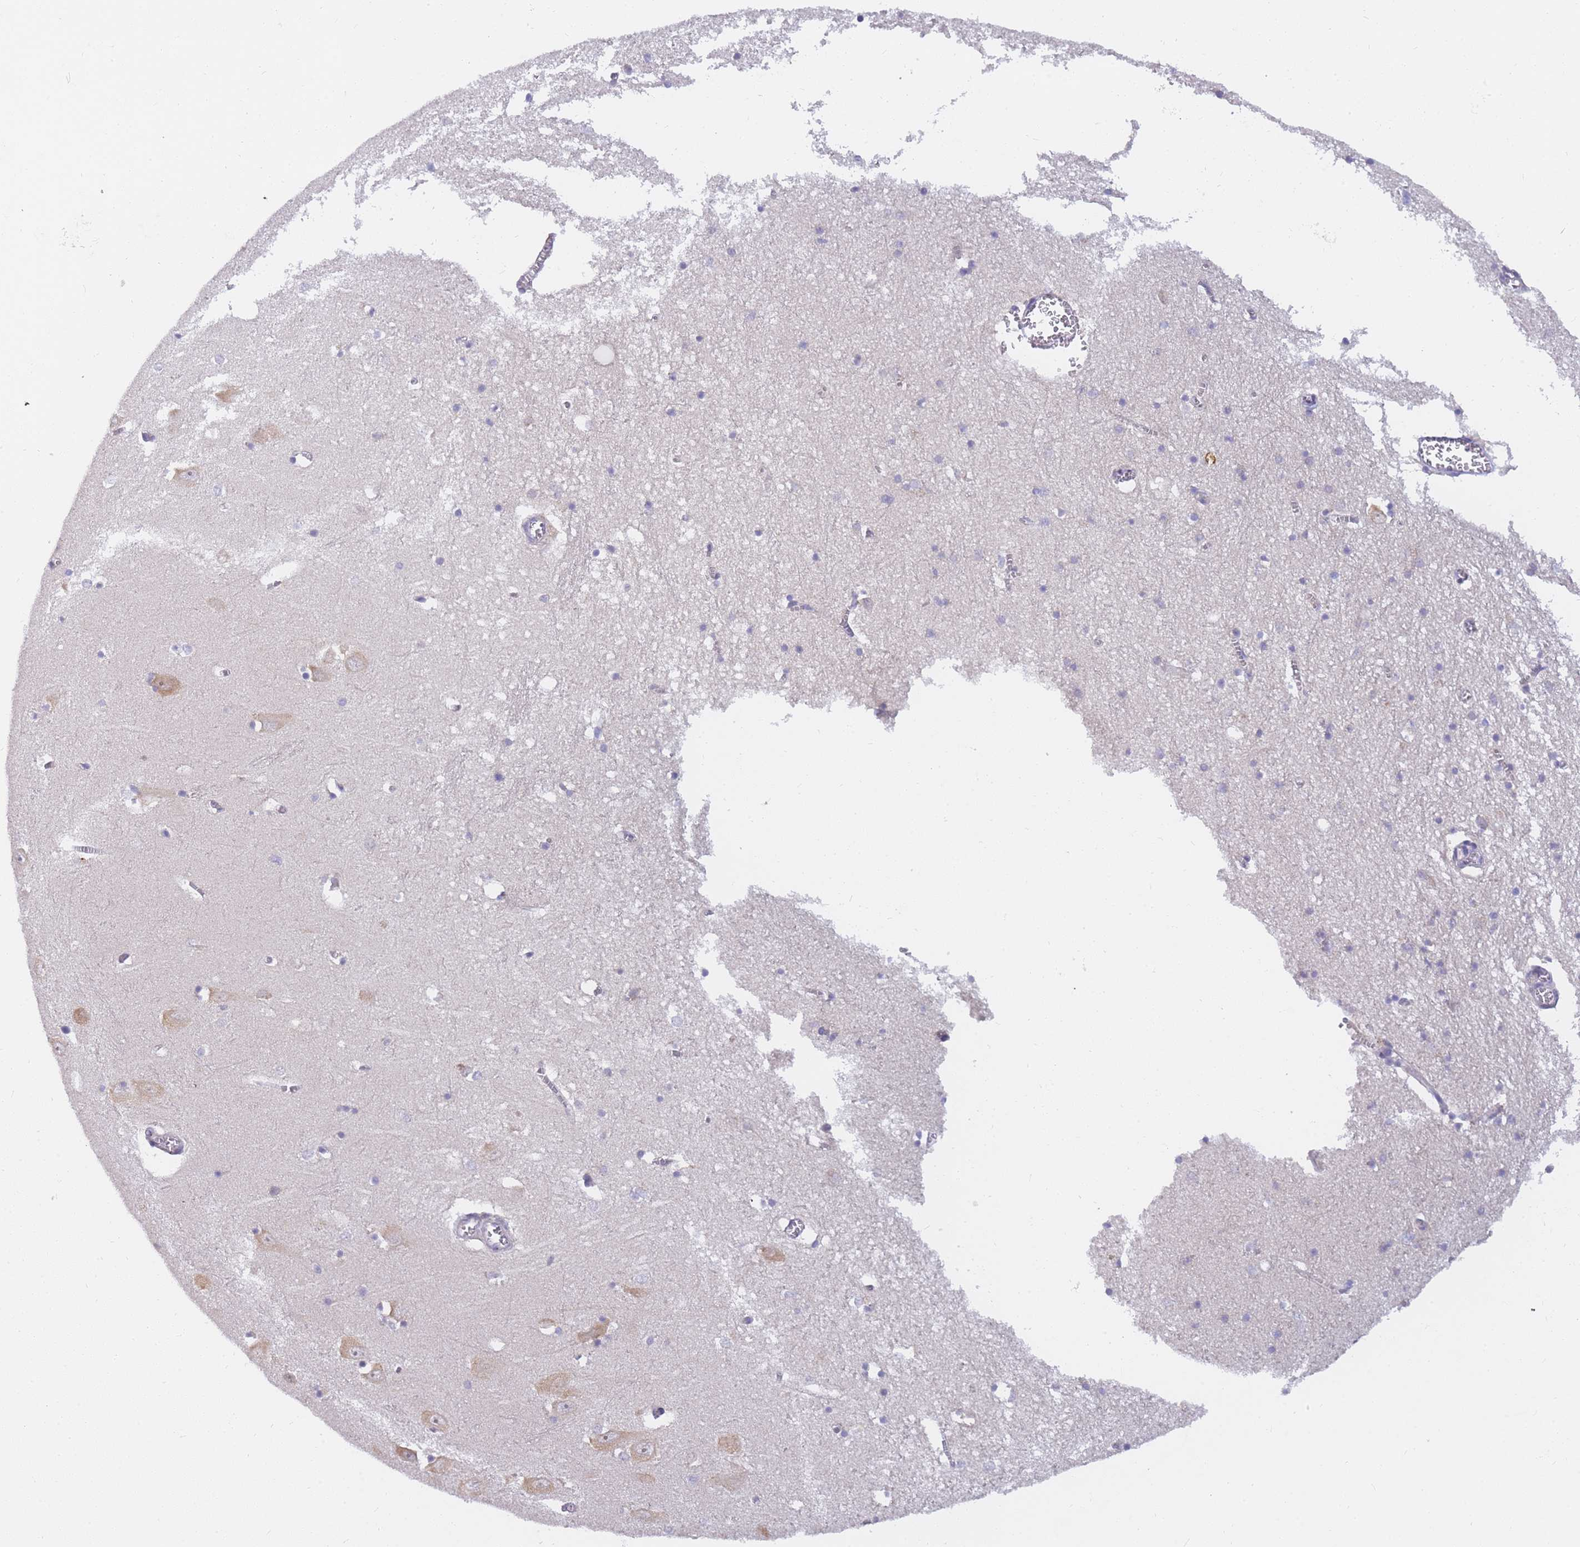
{"staining": {"intensity": "negative", "quantity": "none", "location": "none"}, "tissue": "hippocampus", "cell_type": "Glial cells", "image_type": "normal", "snomed": [{"axis": "morphology", "description": "Normal tissue, NOS"}, {"axis": "topography", "description": "Hippocampus"}], "caption": "Benign hippocampus was stained to show a protein in brown. There is no significant positivity in glial cells. The staining is performed using DAB (3,3'-diaminobenzidine) brown chromogen with nuclei counter-stained in using hematoxylin.", "gene": "ZNF577", "patient": {"sex": "male", "age": 70}}